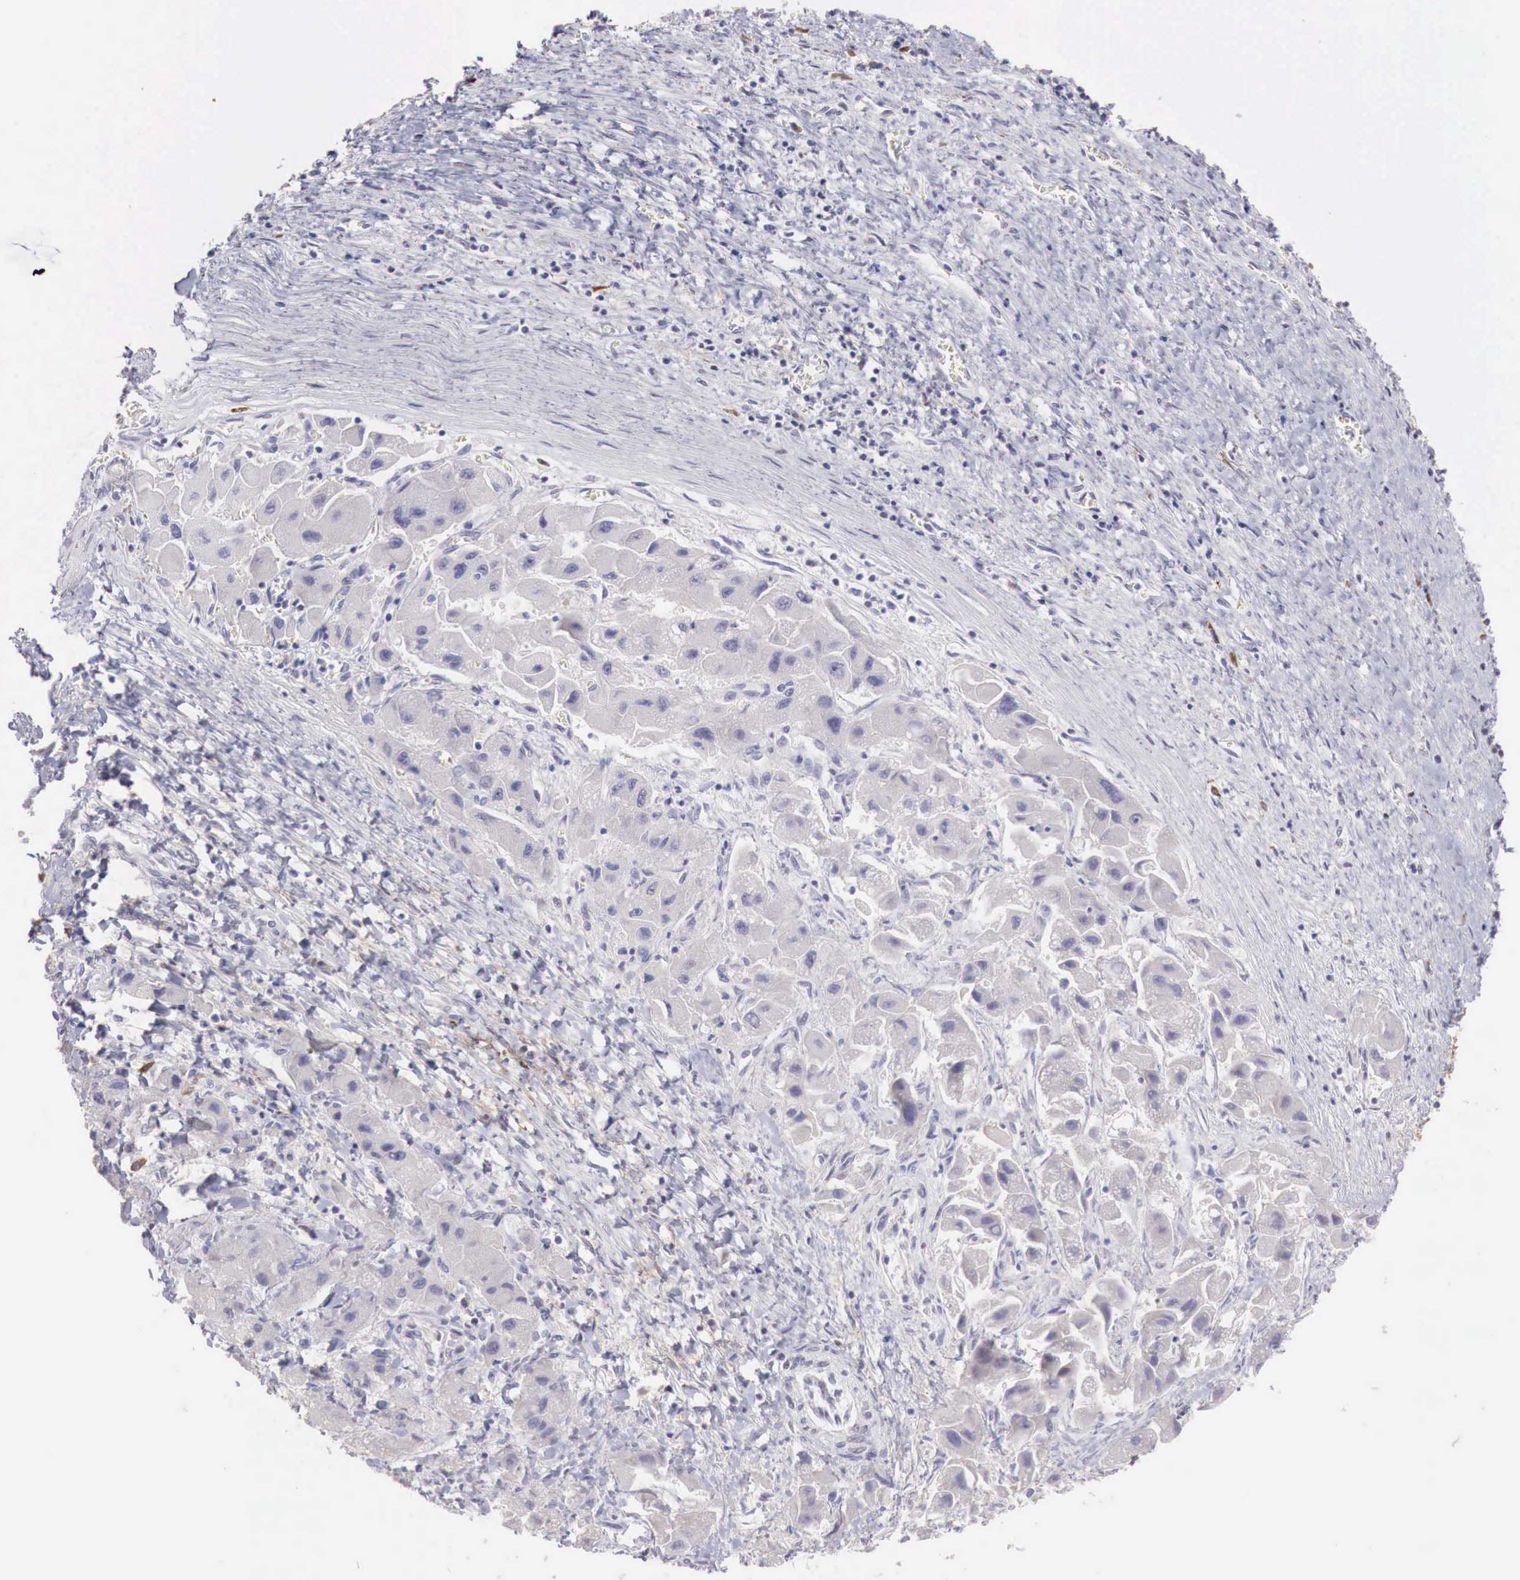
{"staining": {"intensity": "negative", "quantity": "none", "location": "none"}, "tissue": "liver cancer", "cell_type": "Tumor cells", "image_type": "cancer", "snomed": [{"axis": "morphology", "description": "Carcinoma, Hepatocellular, NOS"}, {"axis": "topography", "description": "Liver"}], "caption": "Liver cancer (hepatocellular carcinoma) was stained to show a protein in brown. There is no significant expression in tumor cells.", "gene": "XPNPEP2", "patient": {"sex": "male", "age": 24}}